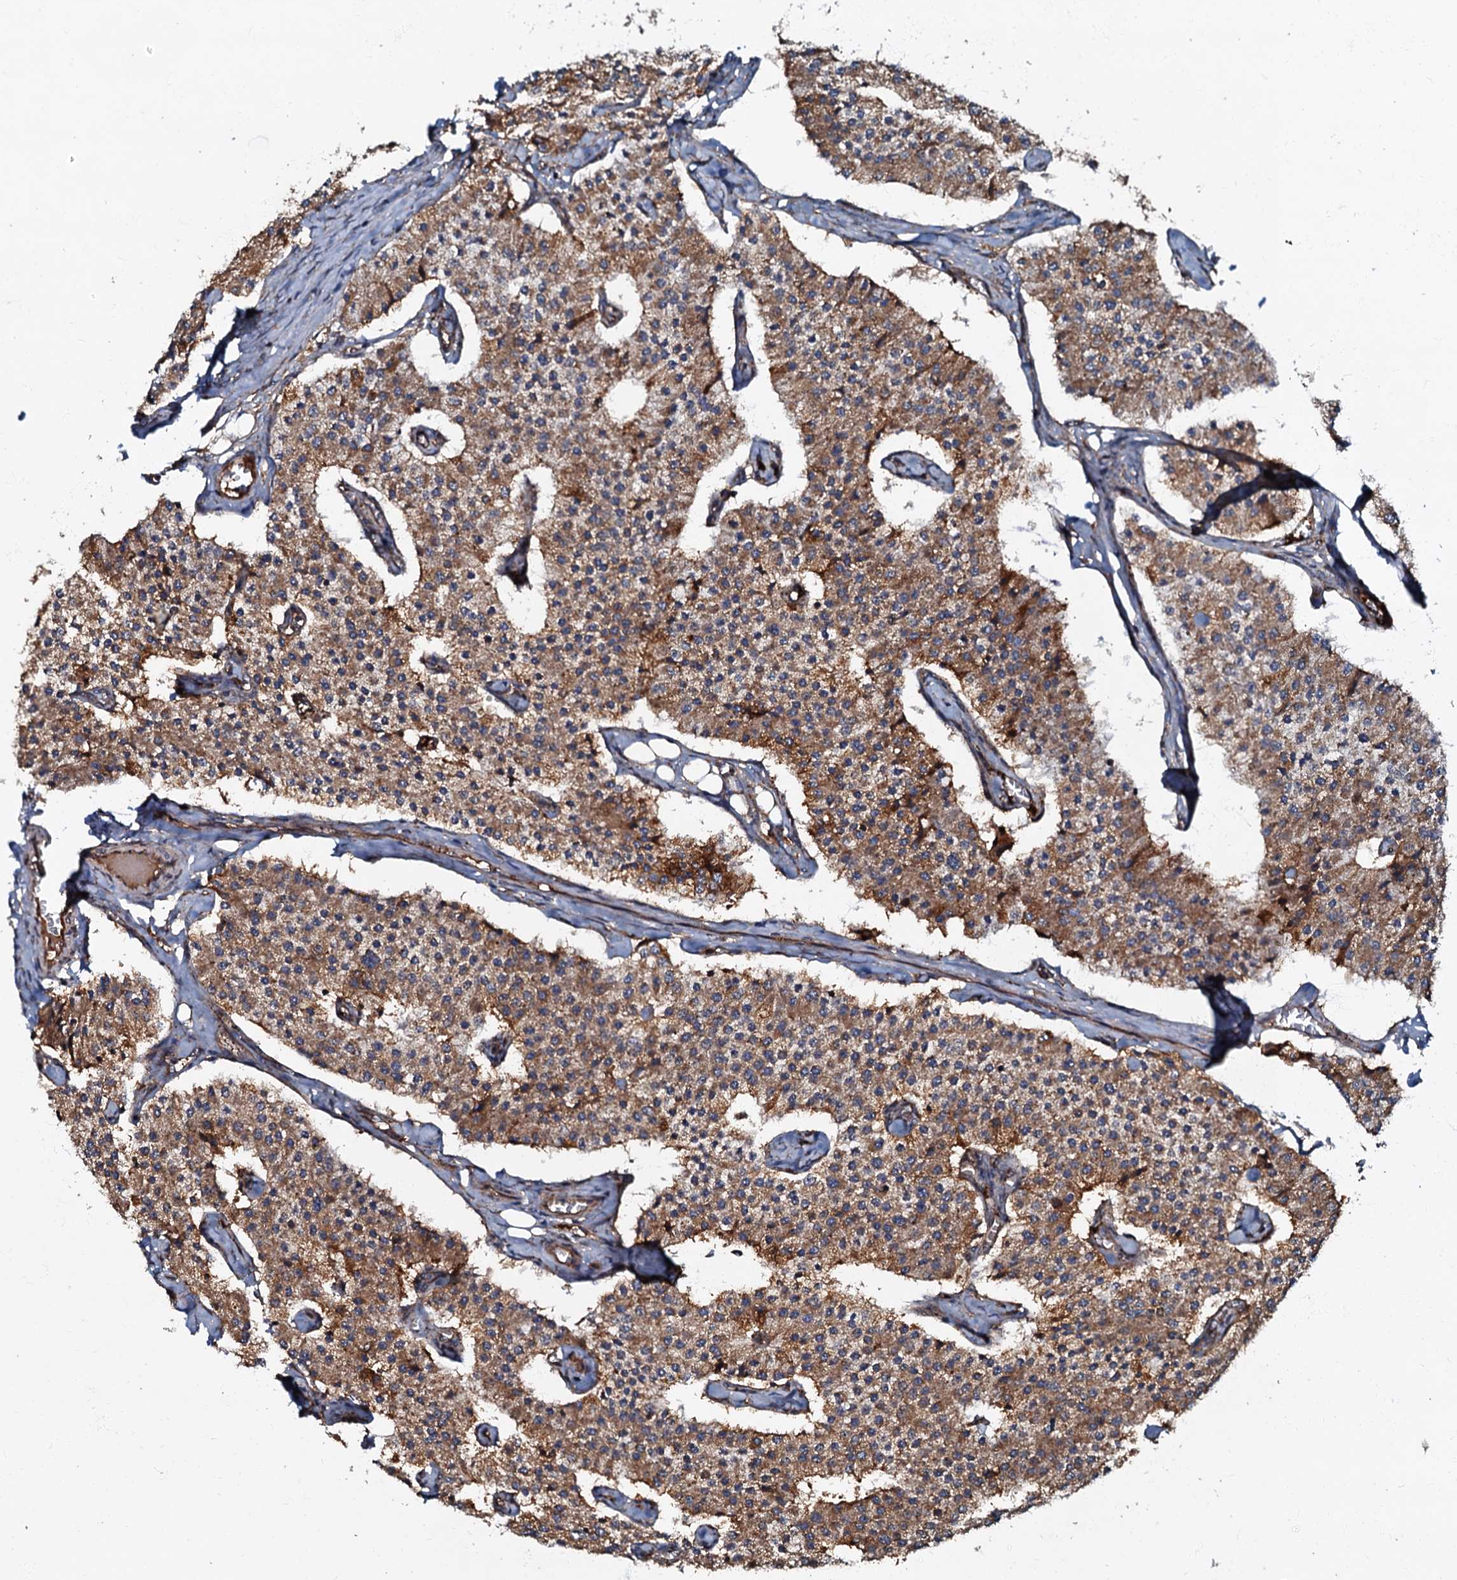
{"staining": {"intensity": "moderate", "quantity": ">75%", "location": "cytoplasmic/membranous"}, "tissue": "carcinoid", "cell_type": "Tumor cells", "image_type": "cancer", "snomed": [{"axis": "morphology", "description": "Carcinoid, malignant, NOS"}, {"axis": "topography", "description": "Colon"}], "caption": "A brown stain labels moderate cytoplasmic/membranous expression of a protein in carcinoid tumor cells.", "gene": "BLOC1S6", "patient": {"sex": "female", "age": 52}}